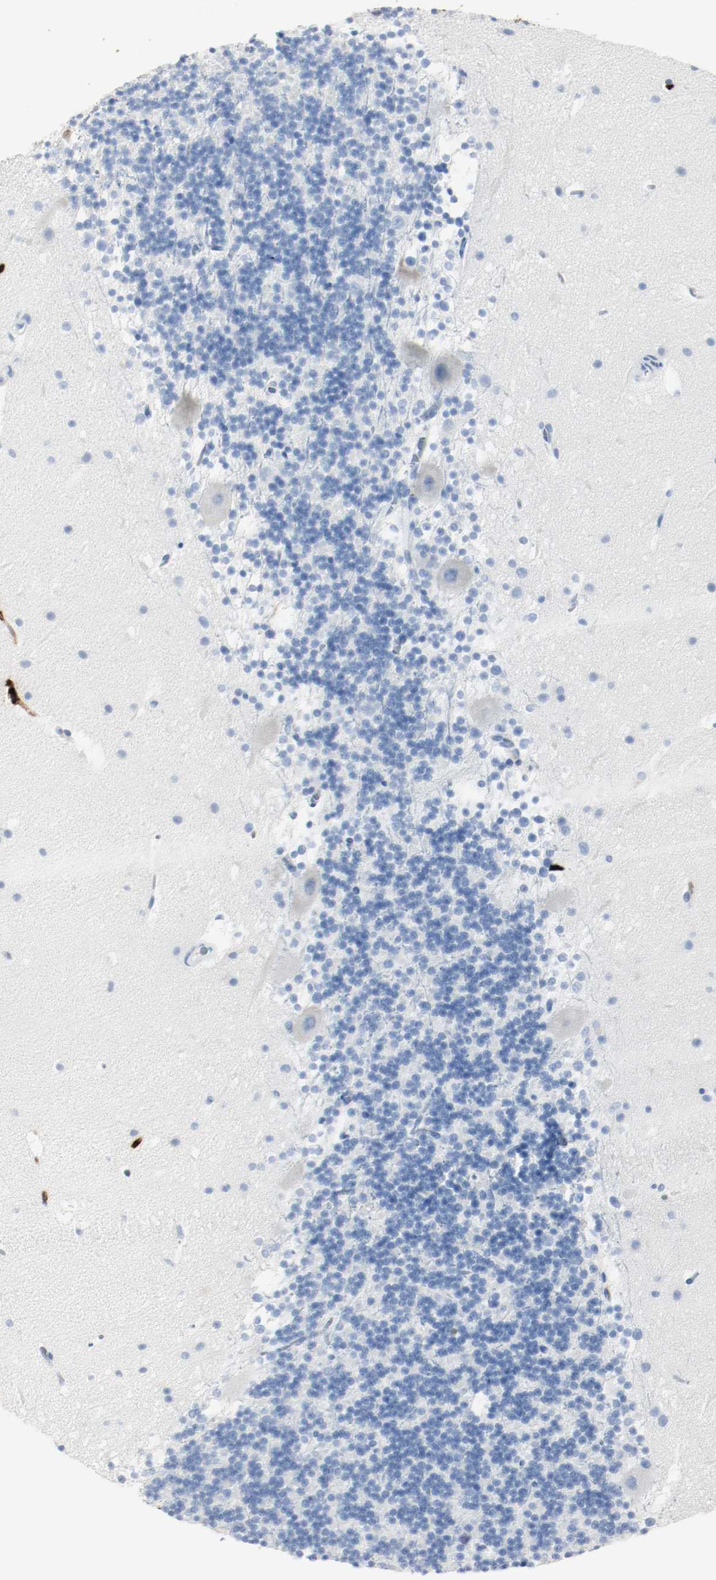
{"staining": {"intensity": "negative", "quantity": "none", "location": "none"}, "tissue": "cerebellum", "cell_type": "Cells in granular layer", "image_type": "normal", "snomed": [{"axis": "morphology", "description": "Normal tissue, NOS"}, {"axis": "topography", "description": "Cerebellum"}], "caption": "This is an IHC image of unremarkable cerebellum. There is no positivity in cells in granular layer.", "gene": "S100A9", "patient": {"sex": "male", "age": 45}}